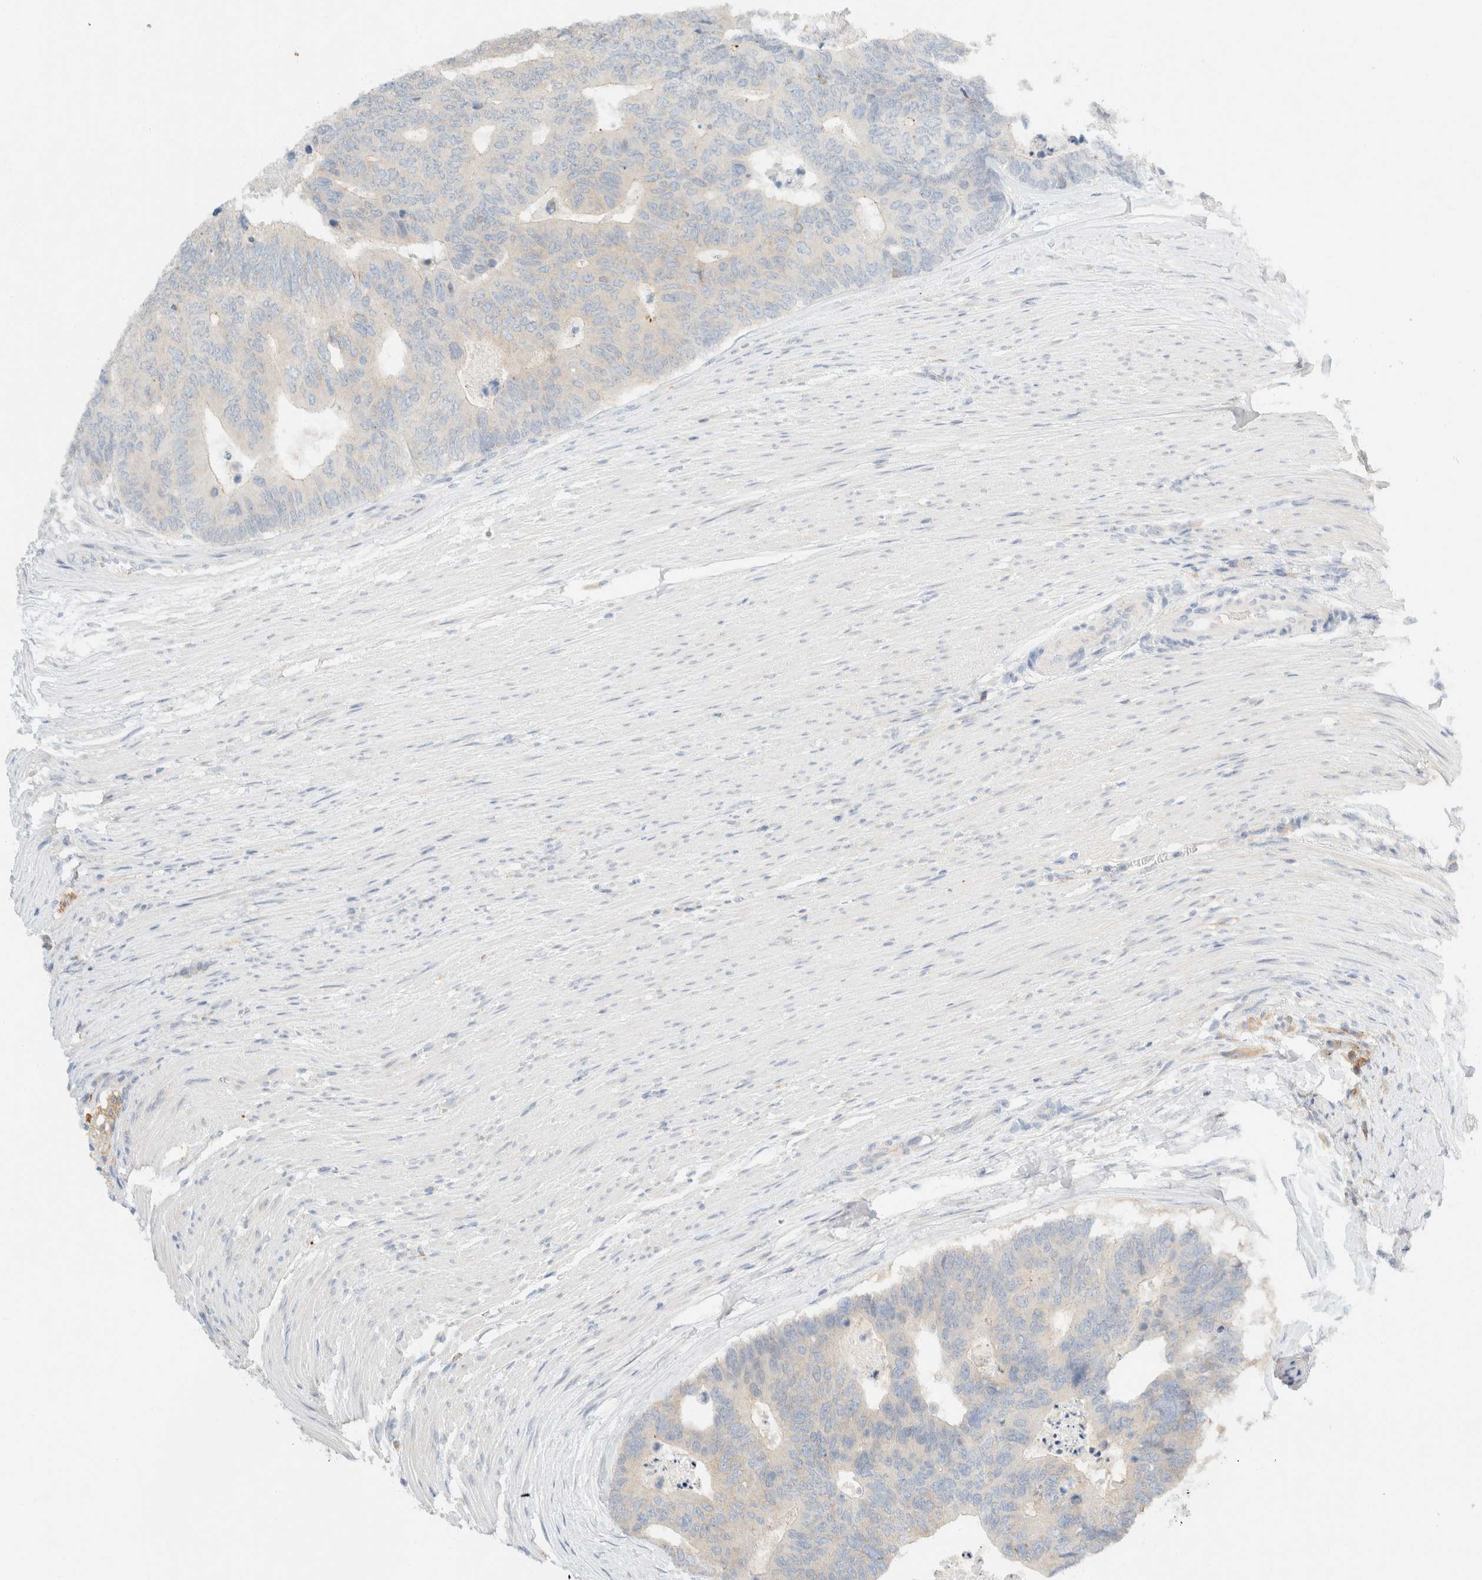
{"staining": {"intensity": "weak", "quantity": "<25%", "location": "cytoplasmic/membranous"}, "tissue": "colorectal cancer", "cell_type": "Tumor cells", "image_type": "cancer", "snomed": [{"axis": "morphology", "description": "Adenocarcinoma, NOS"}, {"axis": "topography", "description": "Colon"}], "caption": "Immunohistochemical staining of colorectal adenocarcinoma exhibits no significant positivity in tumor cells.", "gene": "SH3GLB2", "patient": {"sex": "female", "age": 67}}